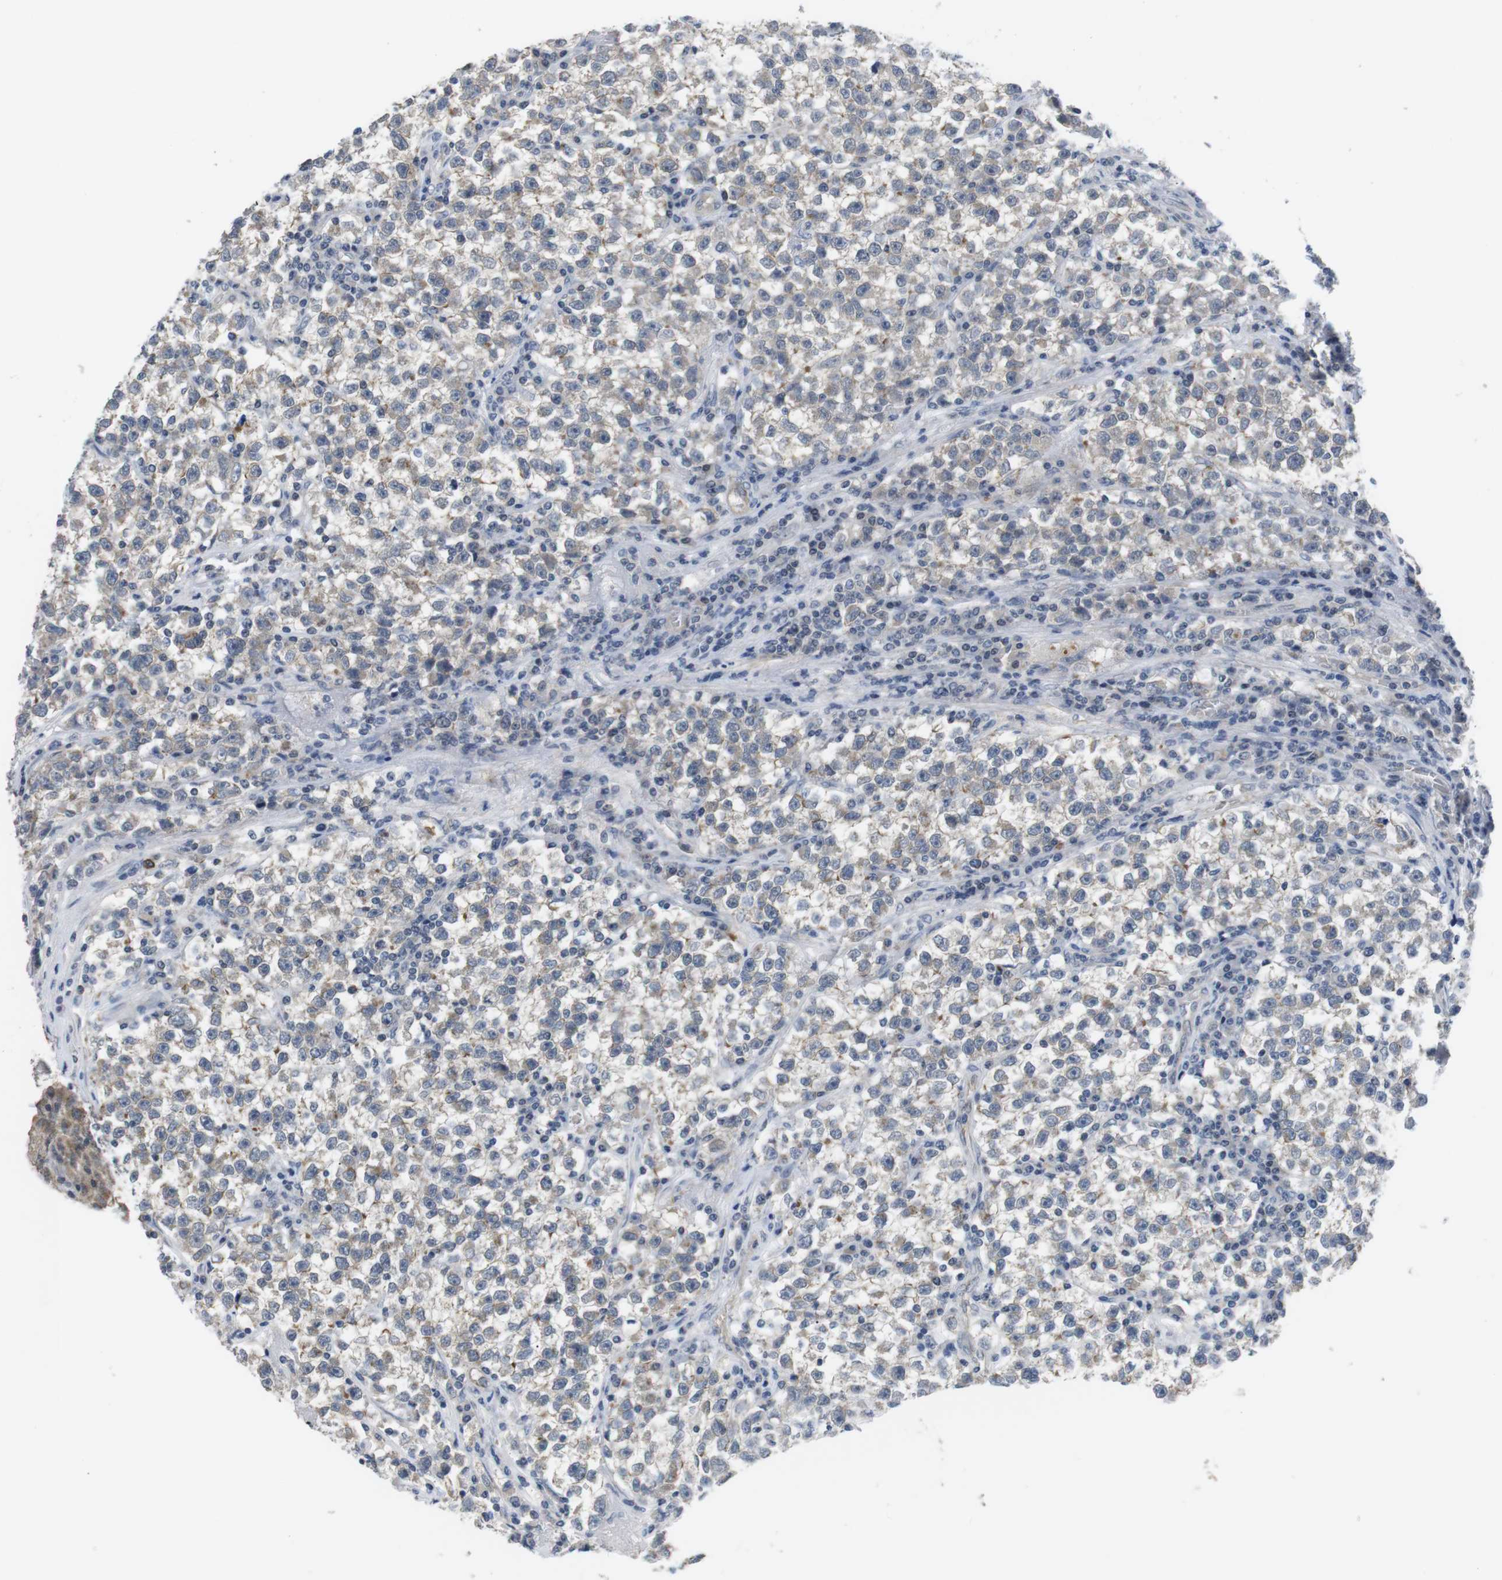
{"staining": {"intensity": "weak", "quantity": "<25%", "location": "cytoplasmic/membranous"}, "tissue": "testis cancer", "cell_type": "Tumor cells", "image_type": "cancer", "snomed": [{"axis": "morphology", "description": "Seminoma, NOS"}, {"axis": "topography", "description": "Testis"}], "caption": "Tumor cells are negative for protein expression in human testis cancer. The staining is performed using DAB brown chromogen with nuclei counter-stained in using hematoxylin.", "gene": "NECTIN1", "patient": {"sex": "male", "age": 22}}